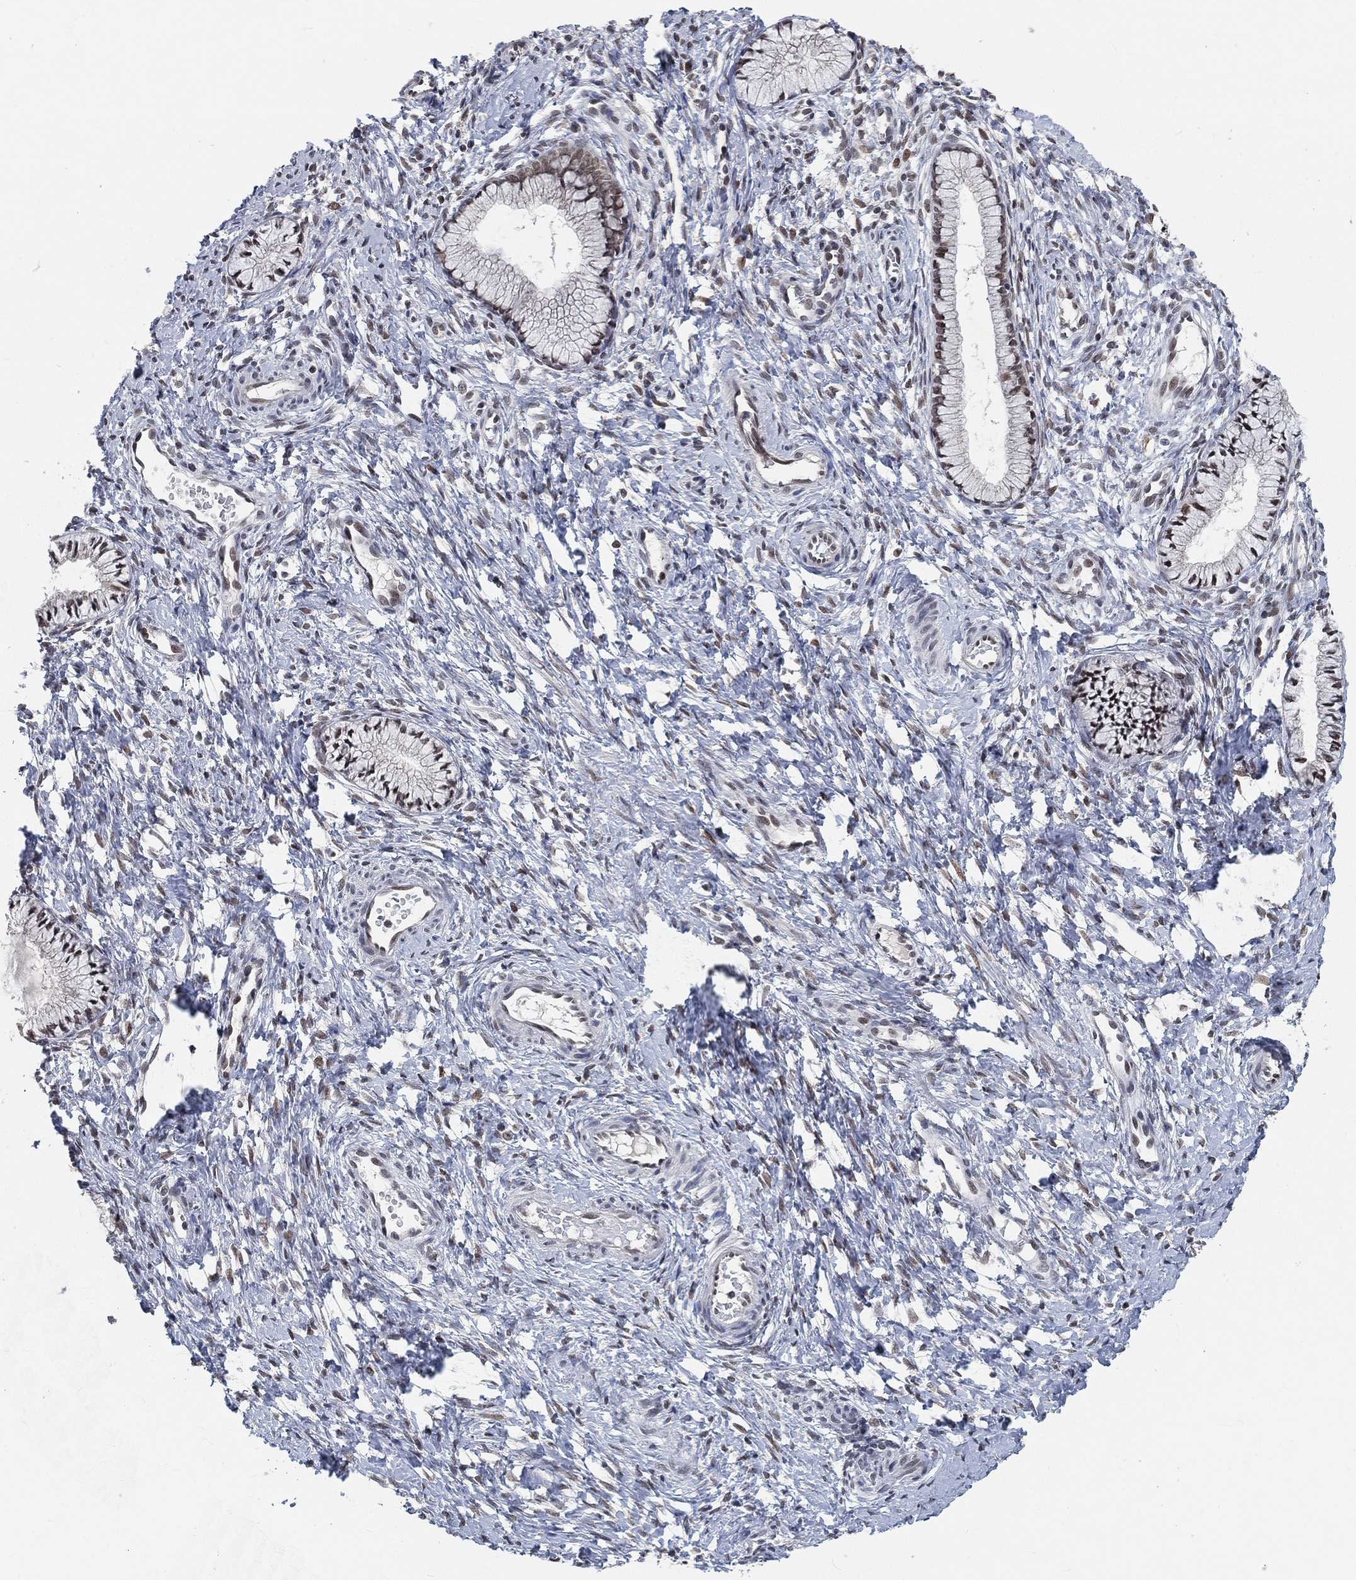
{"staining": {"intensity": "weak", "quantity": "<25%", "location": "nuclear"}, "tissue": "cervix", "cell_type": "Glandular cells", "image_type": "normal", "snomed": [{"axis": "morphology", "description": "Normal tissue, NOS"}, {"axis": "topography", "description": "Cervix"}], "caption": "Immunohistochemistry photomicrograph of unremarkable cervix: human cervix stained with DAB shows no significant protein expression in glandular cells. Nuclei are stained in blue.", "gene": "YLPM1", "patient": {"sex": "female", "age": 39}}